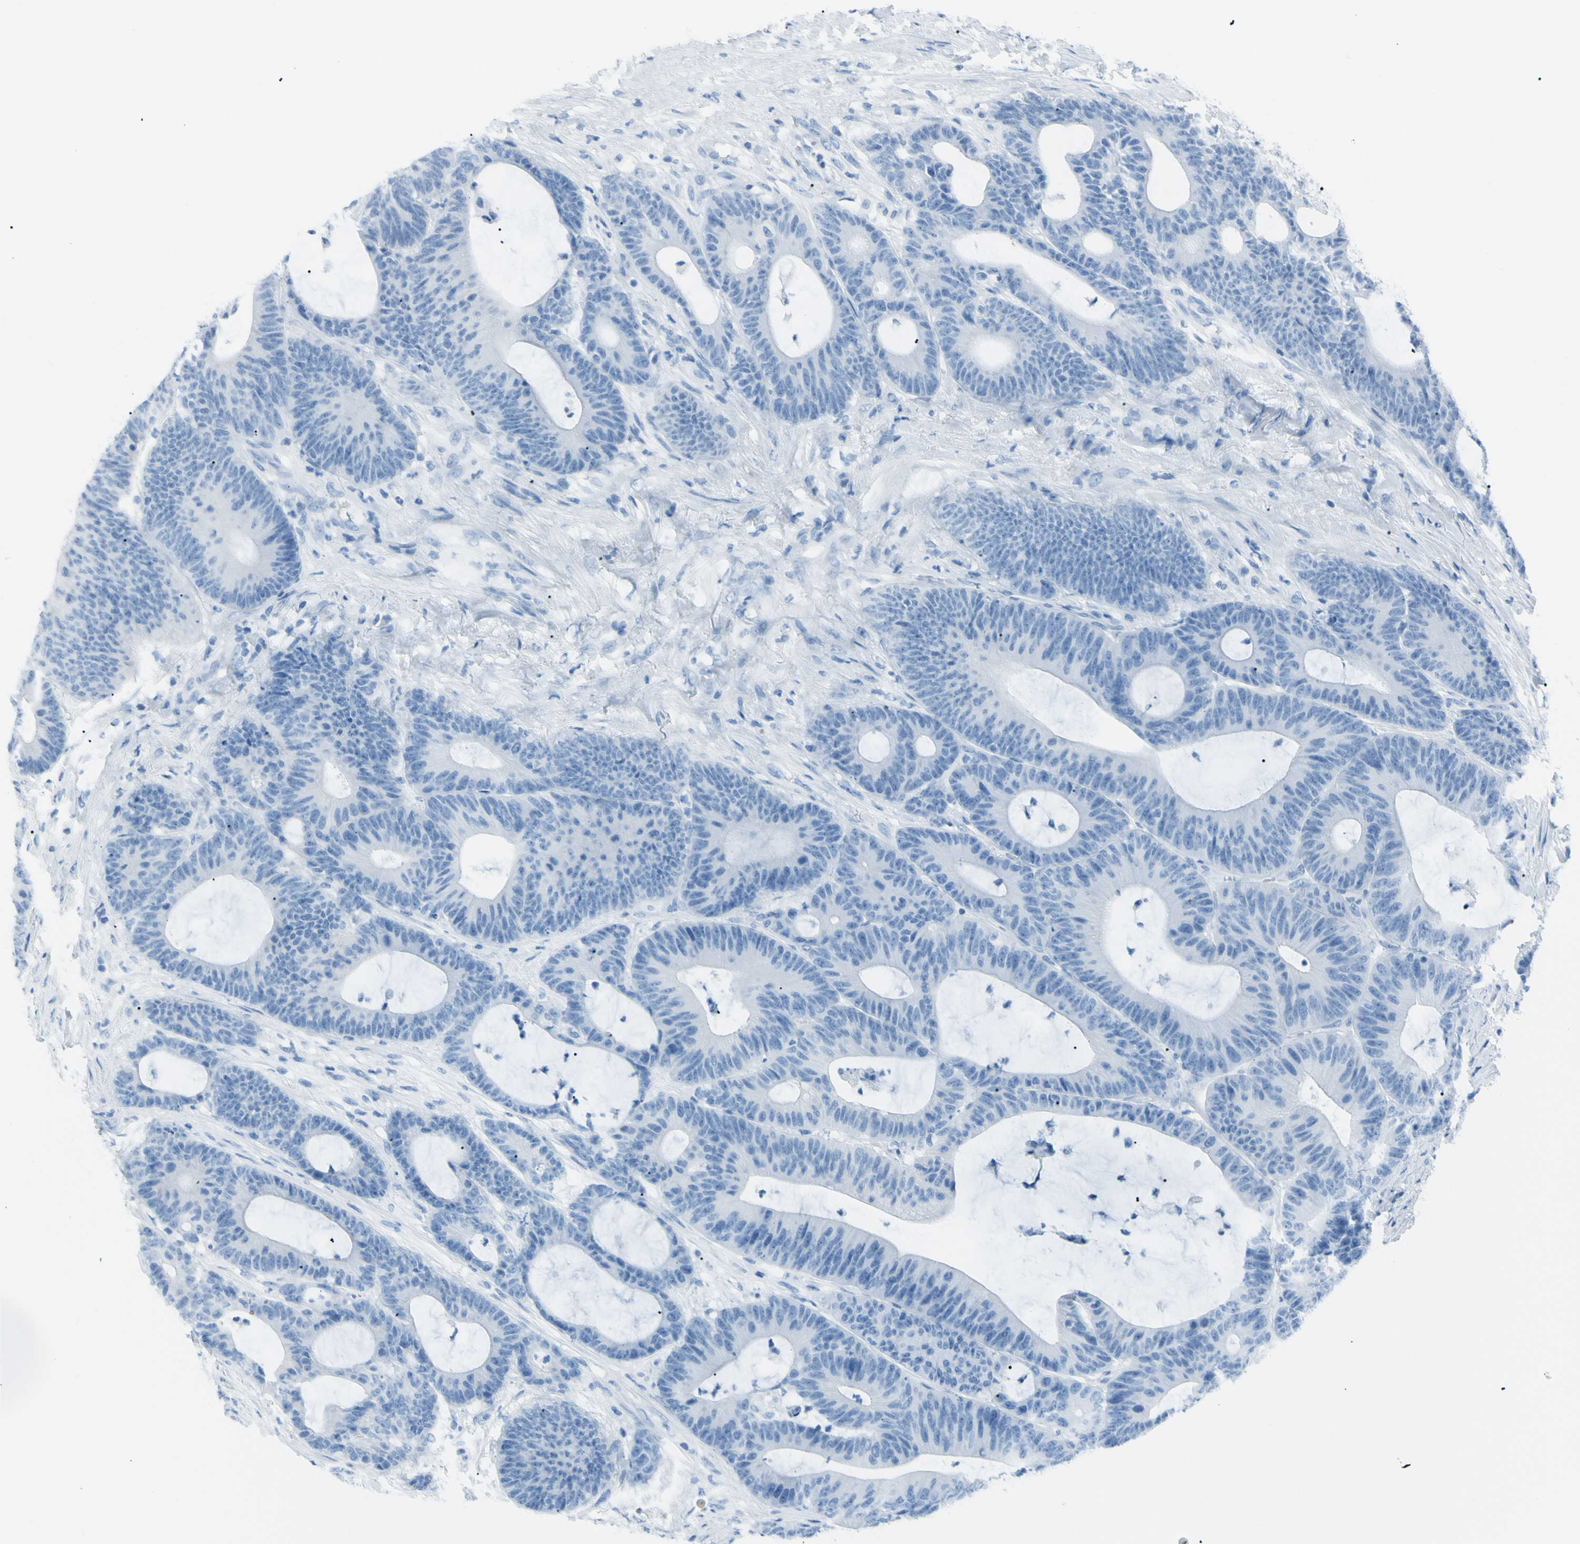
{"staining": {"intensity": "negative", "quantity": "none", "location": "none"}, "tissue": "colorectal cancer", "cell_type": "Tumor cells", "image_type": "cancer", "snomed": [{"axis": "morphology", "description": "Adenocarcinoma, NOS"}, {"axis": "topography", "description": "Colon"}], "caption": "Immunohistochemical staining of human colorectal cancer (adenocarcinoma) displays no significant positivity in tumor cells. (Stains: DAB (3,3'-diaminobenzidine) immunohistochemistry with hematoxylin counter stain, Microscopy: brightfield microscopy at high magnification).", "gene": "TFPI2", "patient": {"sex": "female", "age": 84}}